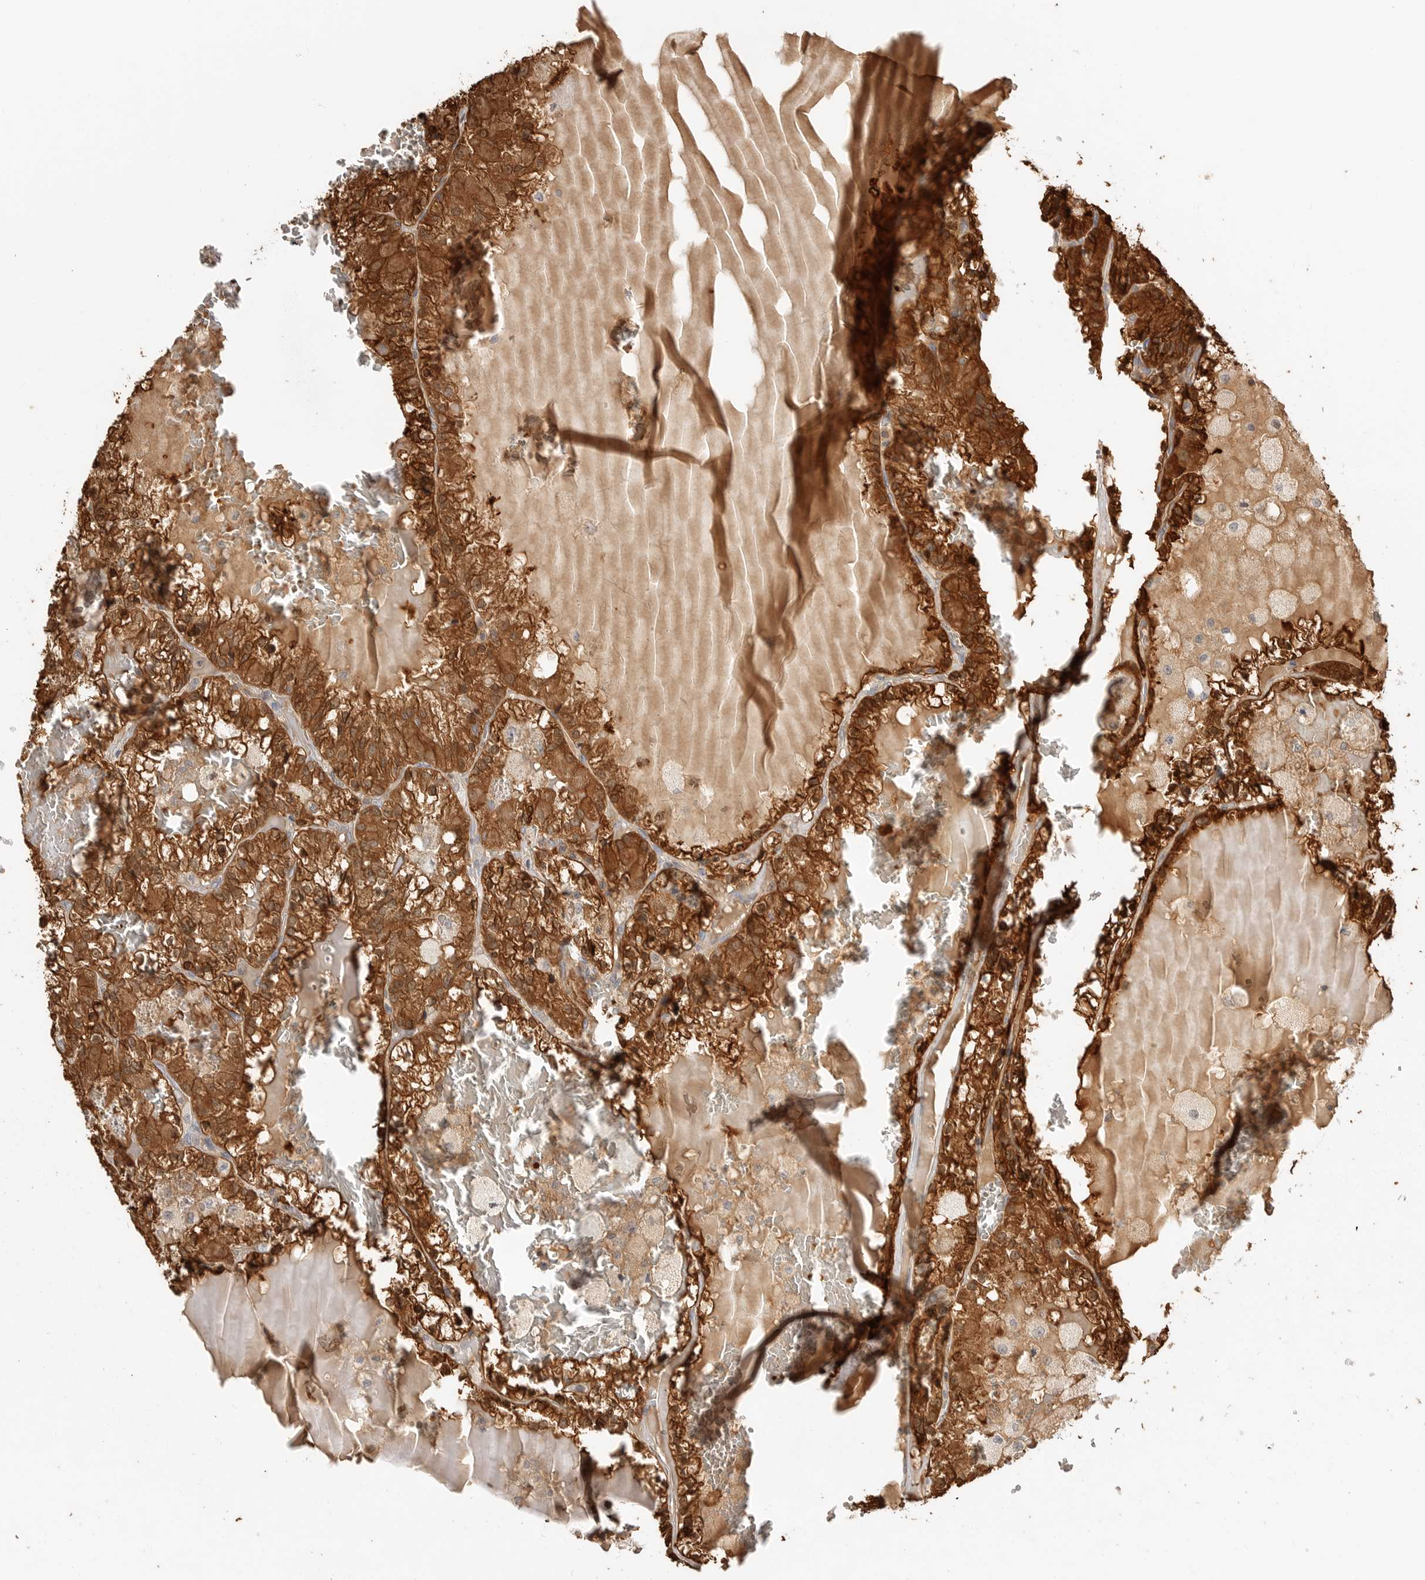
{"staining": {"intensity": "strong", "quantity": ">75%", "location": "cytoplasmic/membranous"}, "tissue": "renal cancer", "cell_type": "Tumor cells", "image_type": "cancer", "snomed": [{"axis": "morphology", "description": "Adenocarcinoma, NOS"}, {"axis": "topography", "description": "Kidney"}], "caption": "Adenocarcinoma (renal) stained for a protein (brown) shows strong cytoplasmic/membranous positive positivity in approximately >75% of tumor cells.", "gene": "CLDN12", "patient": {"sex": "female", "age": 56}}